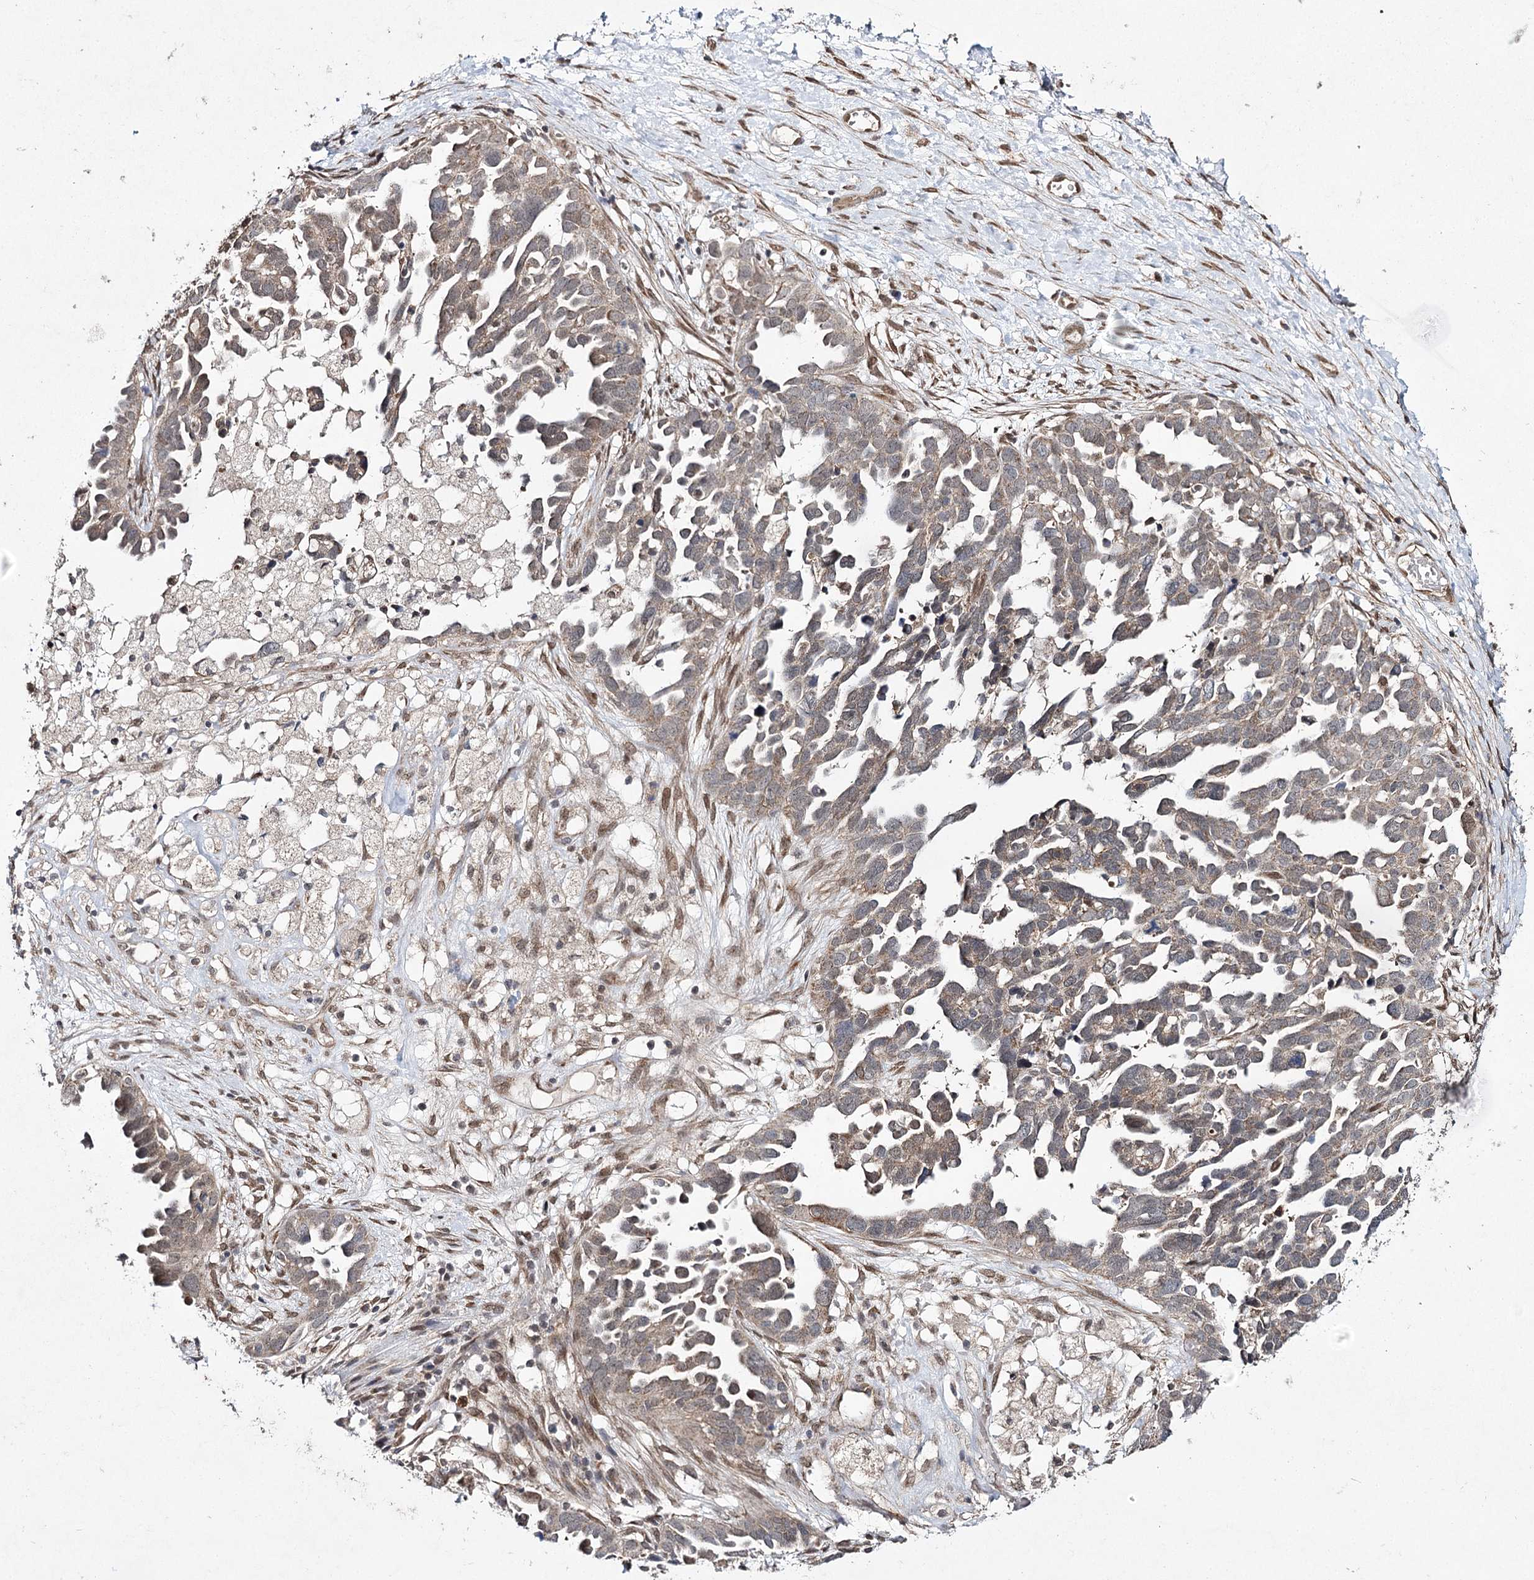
{"staining": {"intensity": "weak", "quantity": ">75%", "location": "cytoplasmic/membranous"}, "tissue": "ovarian cancer", "cell_type": "Tumor cells", "image_type": "cancer", "snomed": [{"axis": "morphology", "description": "Cystadenocarcinoma, serous, NOS"}, {"axis": "topography", "description": "Ovary"}], "caption": "Human ovarian cancer stained with a protein marker demonstrates weak staining in tumor cells.", "gene": "TRNT1", "patient": {"sex": "female", "age": 54}}